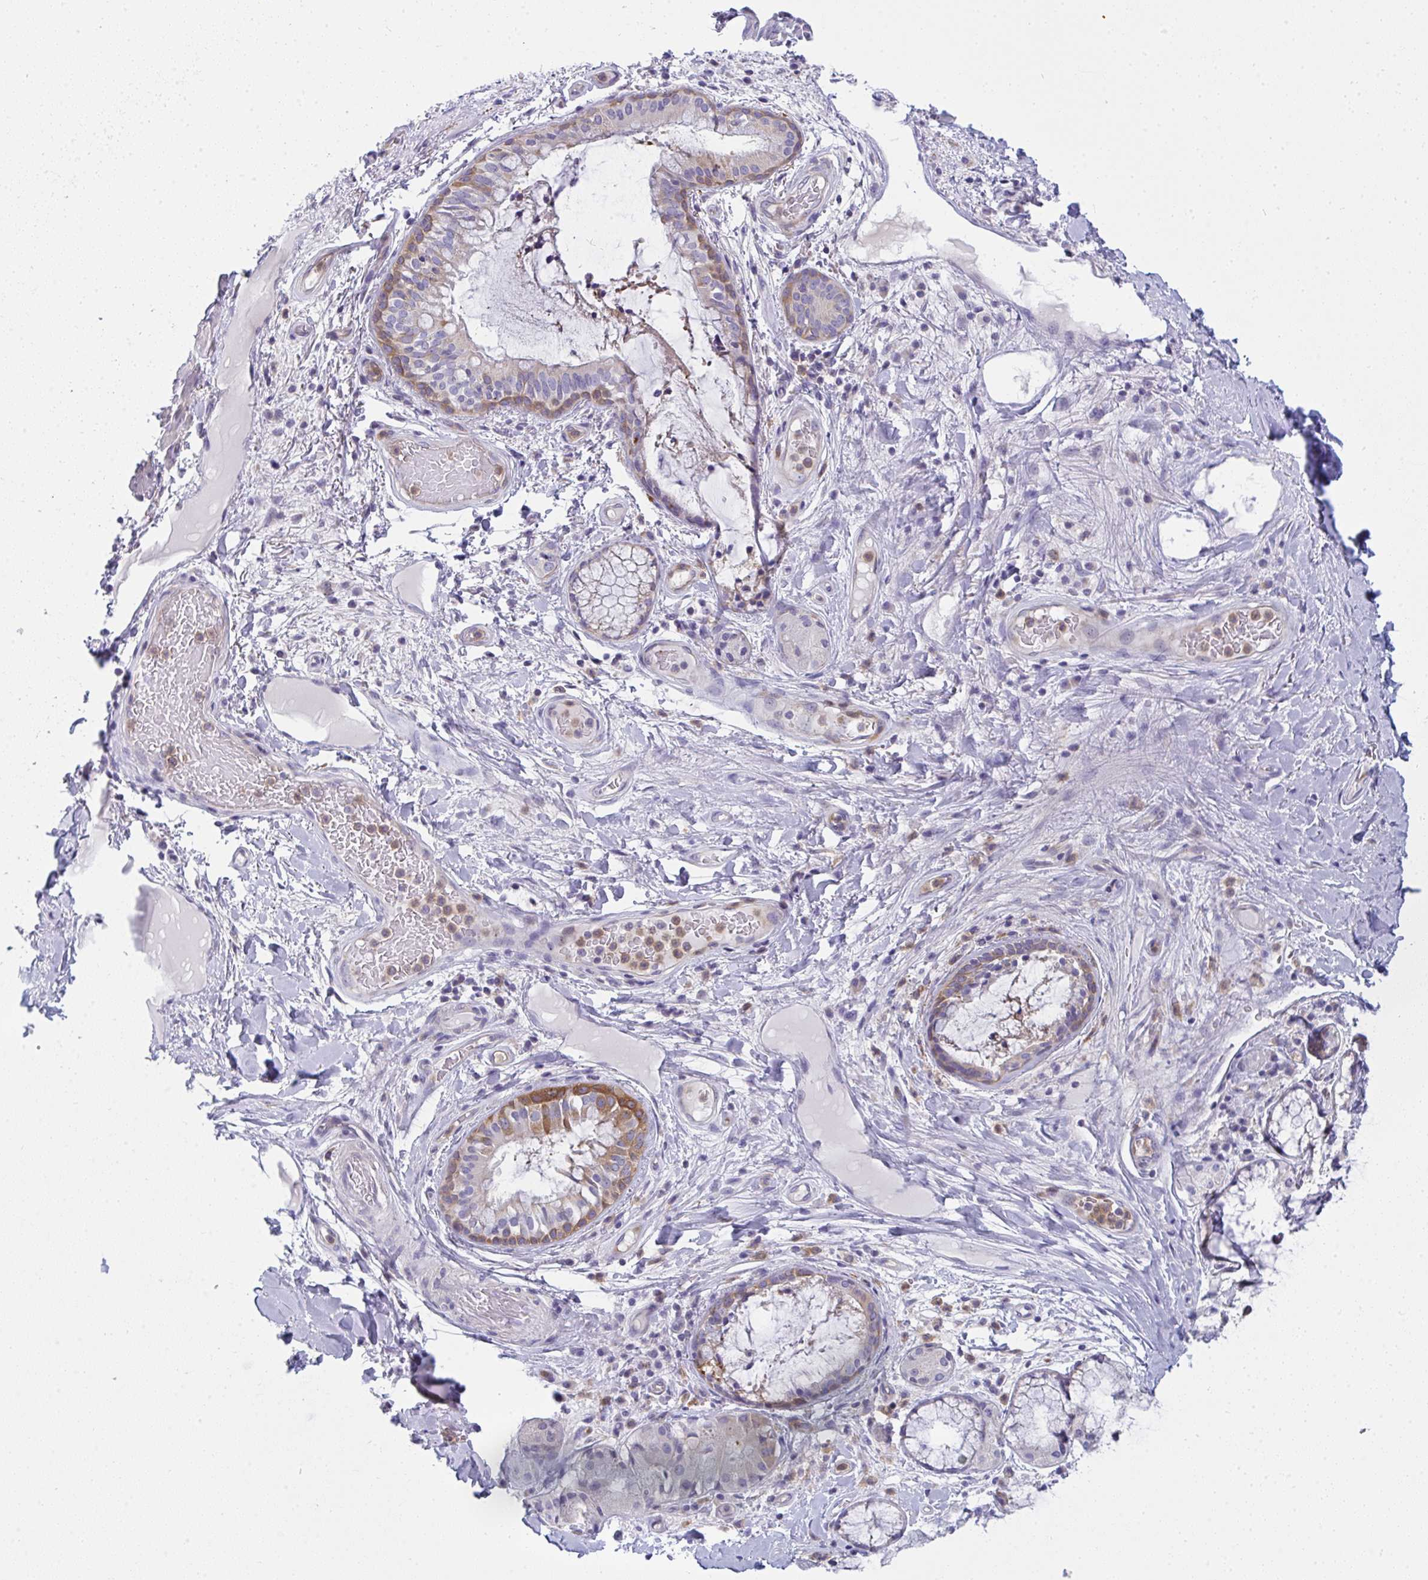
{"staining": {"intensity": "negative", "quantity": "none", "location": "none"}, "tissue": "adipose tissue", "cell_type": "Adipocytes", "image_type": "normal", "snomed": [{"axis": "morphology", "description": "Normal tissue, NOS"}, {"axis": "topography", "description": "Cartilage tissue"}, {"axis": "topography", "description": "Bronchus"}], "caption": "This is a photomicrograph of IHC staining of unremarkable adipose tissue, which shows no positivity in adipocytes. The staining is performed using DAB (3,3'-diaminobenzidine) brown chromogen with nuclei counter-stained in using hematoxylin.", "gene": "SLC30A6", "patient": {"sex": "male", "age": 64}}